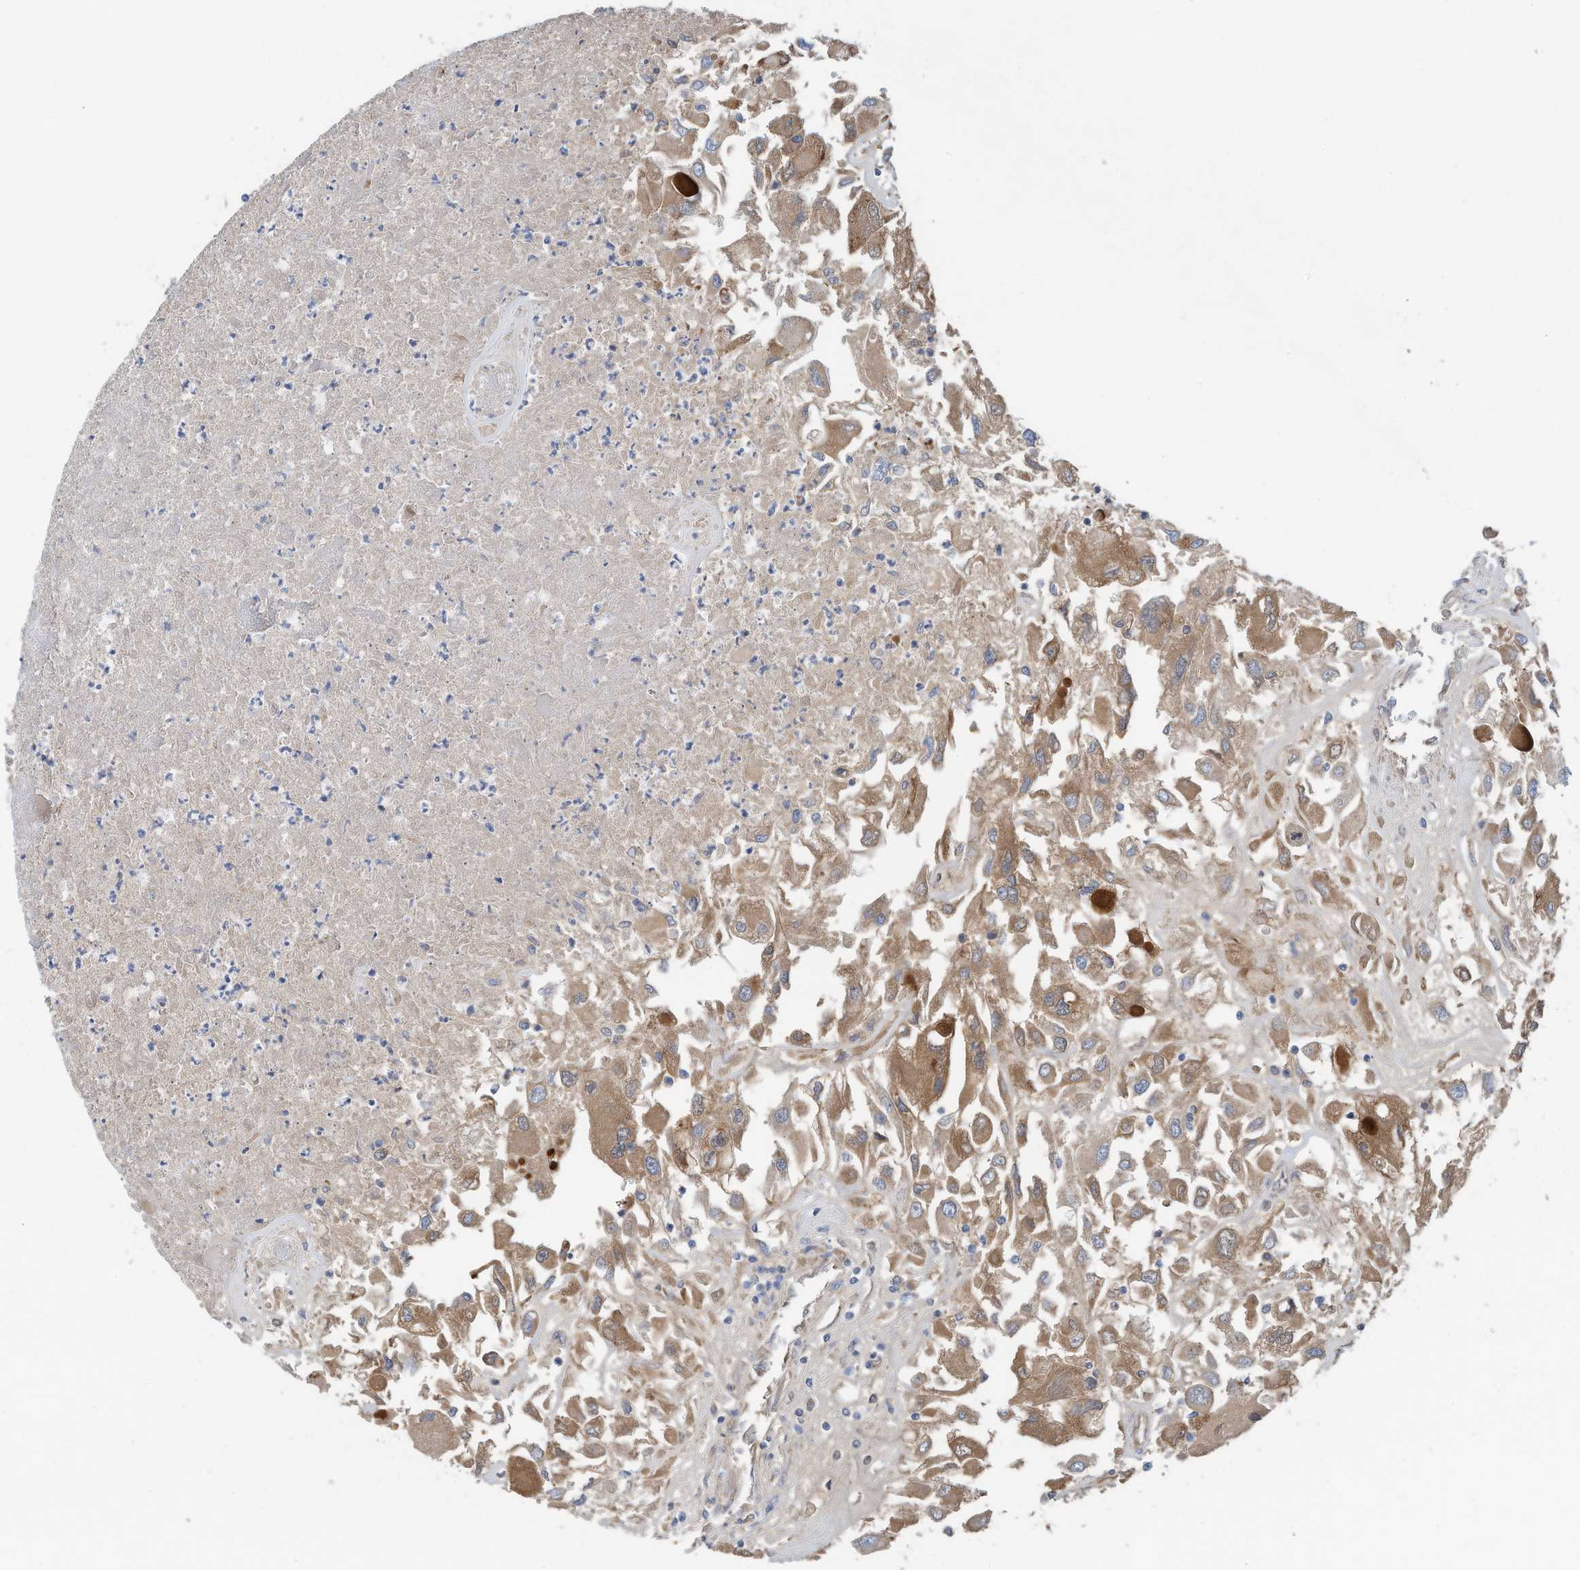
{"staining": {"intensity": "moderate", "quantity": ">75%", "location": "cytoplasmic/membranous"}, "tissue": "renal cancer", "cell_type": "Tumor cells", "image_type": "cancer", "snomed": [{"axis": "morphology", "description": "Adenocarcinoma, NOS"}, {"axis": "topography", "description": "Kidney"}], "caption": "The image demonstrates immunohistochemical staining of renal cancer (adenocarcinoma). There is moderate cytoplasmic/membranous positivity is identified in approximately >75% of tumor cells. The staining was performed using DAB (3,3'-diaminobenzidine), with brown indicating positive protein expression. Nuclei are stained blue with hematoxylin.", "gene": "SLC5A11", "patient": {"sex": "female", "age": 52}}